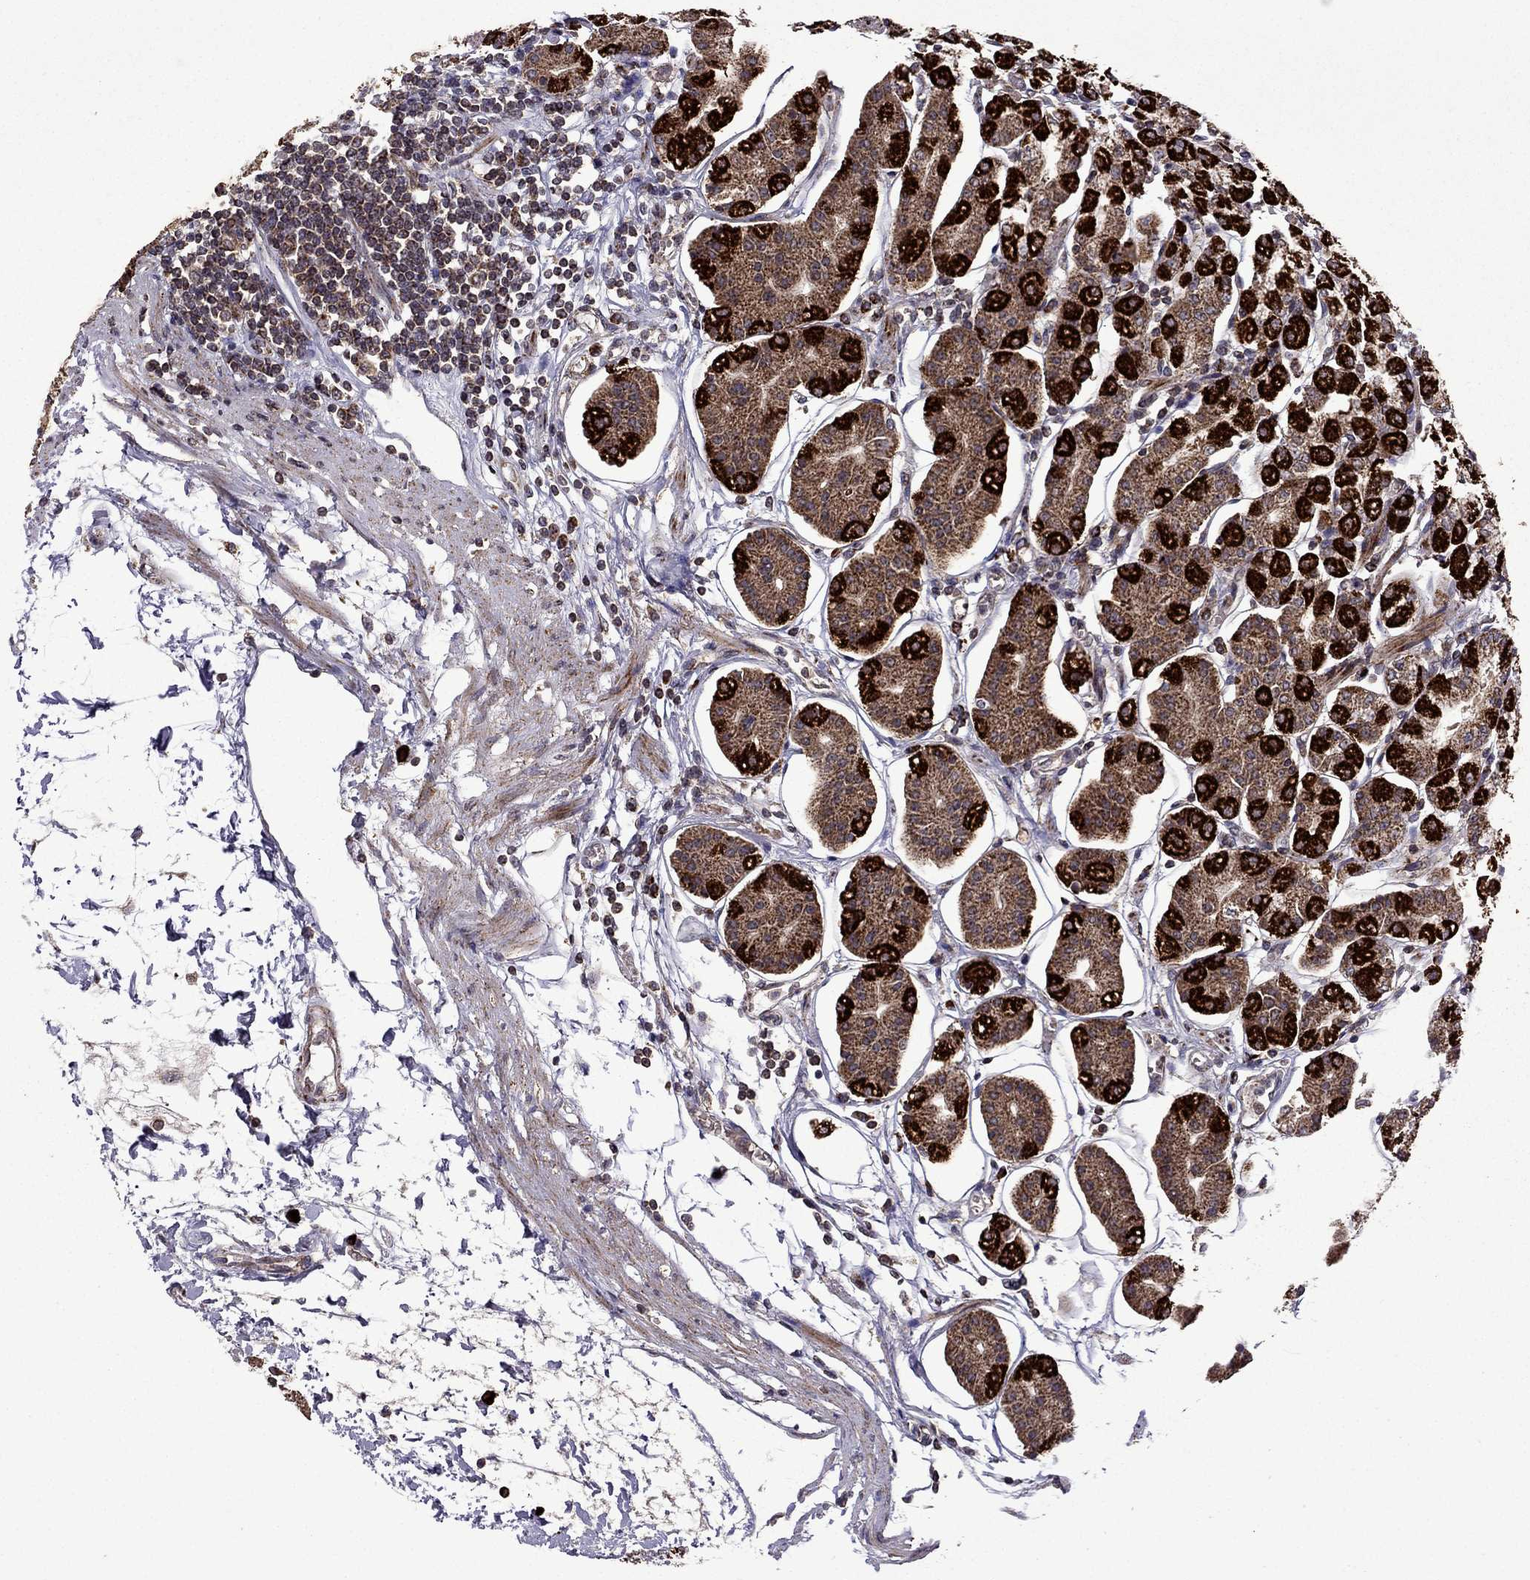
{"staining": {"intensity": "strong", "quantity": "25%-75%", "location": "cytoplasmic/membranous"}, "tissue": "stomach", "cell_type": "Glandular cells", "image_type": "normal", "snomed": [{"axis": "morphology", "description": "Normal tissue, NOS"}, {"axis": "topography", "description": "Skeletal muscle"}, {"axis": "topography", "description": "Stomach"}], "caption": "IHC image of unremarkable stomach: stomach stained using IHC demonstrates high levels of strong protein expression localized specifically in the cytoplasmic/membranous of glandular cells, appearing as a cytoplasmic/membranous brown color.", "gene": "TAB2", "patient": {"sex": "female", "age": 57}}